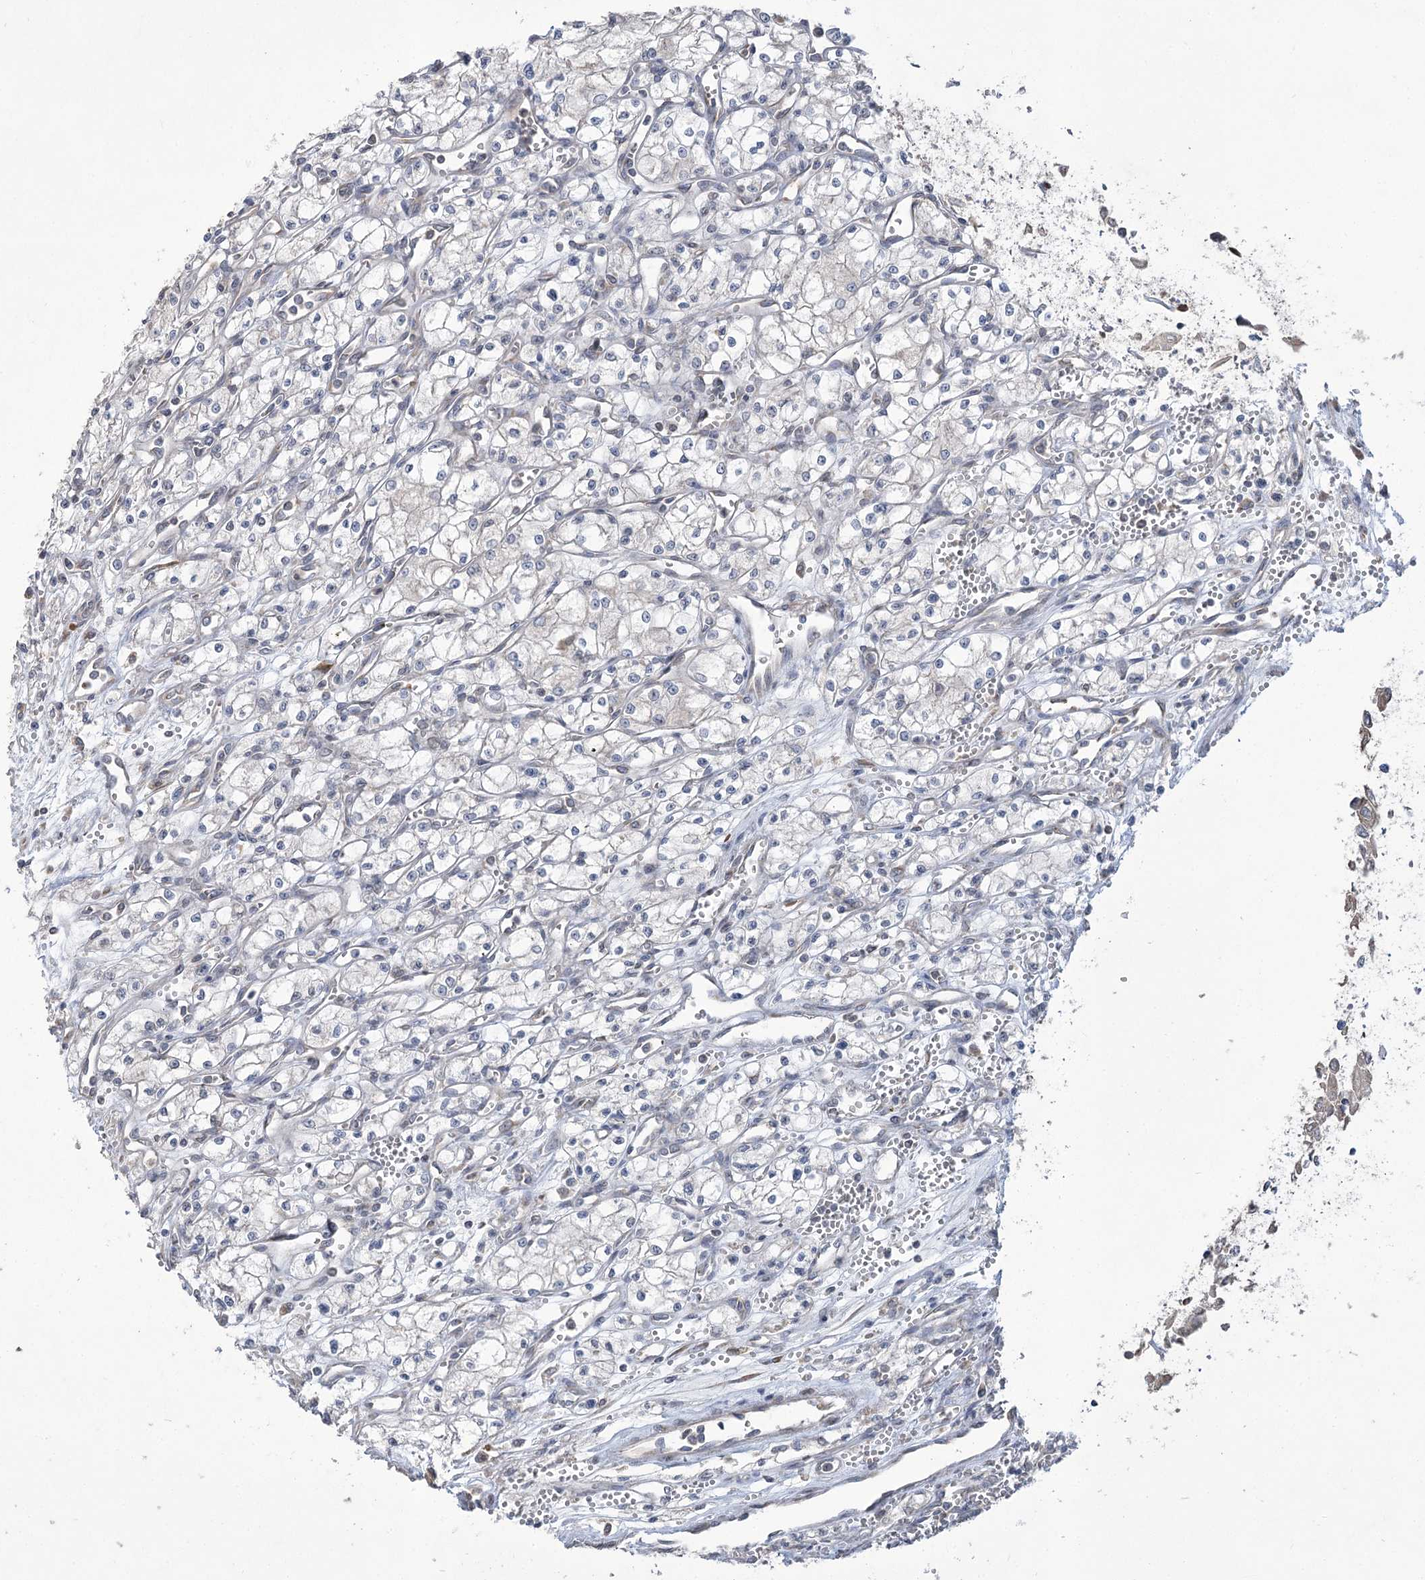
{"staining": {"intensity": "negative", "quantity": "none", "location": "none"}, "tissue": "renal cancer", "cell_type": "Tumor cells", "image_type": "cancer", "snomed": [{"axis": "morphology", "description": "Adenocarcinoma, NOS"}, {"axis": "topography", "description": "Kidney"}], "caption": "DAB immunohistochemical staining of adenocarcinoma (renal) exhibits no significant positivity in tumor cells.", "gene": "STT3B", "patient": {"sex": "male", "age": 59}}